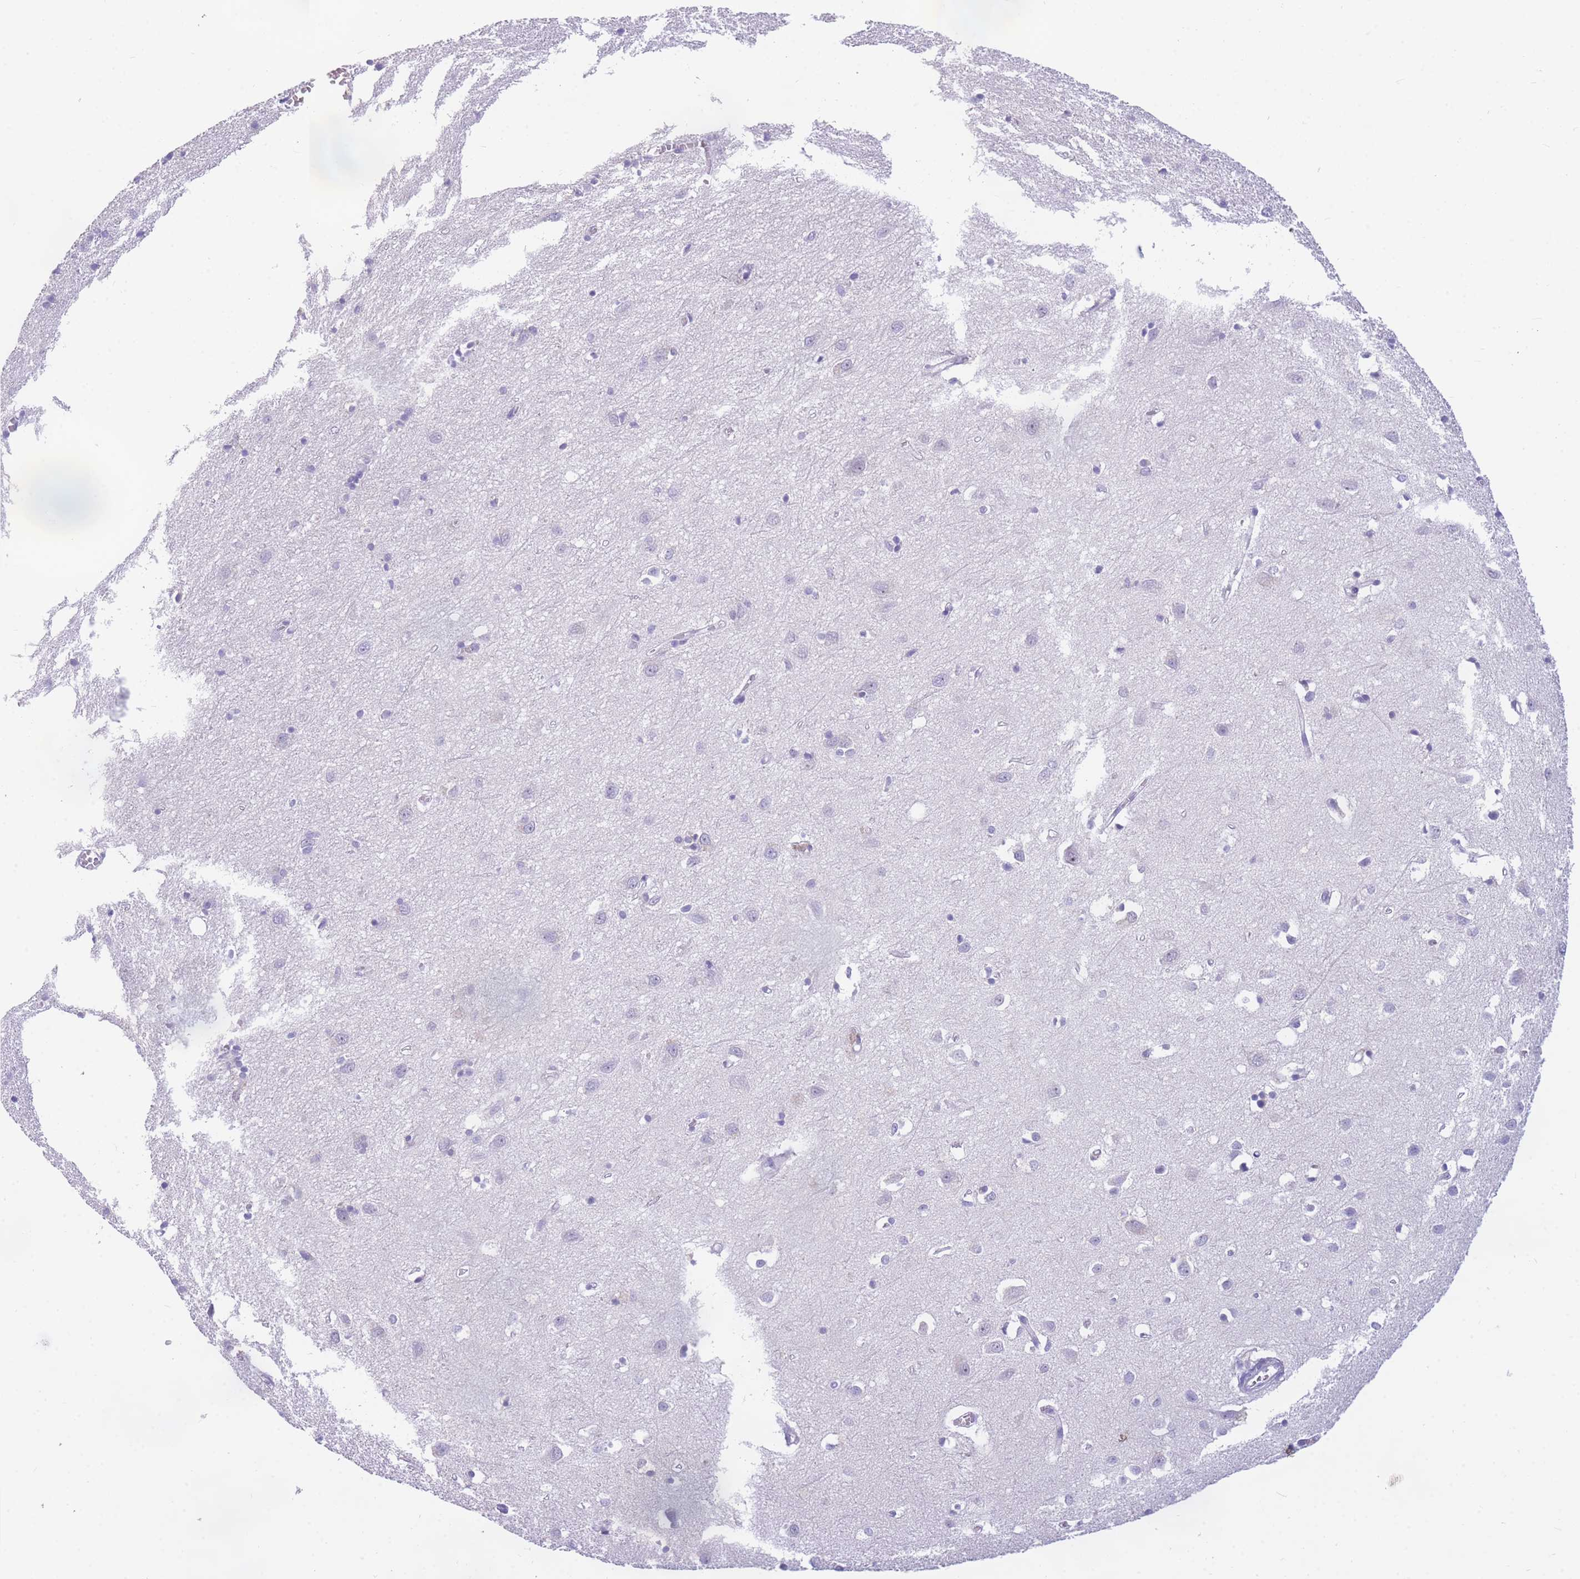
{"staining": {"intensity": "negative", "quantity": "none", "location": "none"}, "tissue": "cerebral cortex", "cell_type": "Endothelial cells", "image_type": "normal", "snomed": [{"axis": "morphology", "description": "Normal tissue, NOS"}, {"axis": "topography", "description": "Cerebral cortex"}], "caption": "Protein analysis of benign cerebral cortex shows no significant positivity in endothelial cells. The staining is performed using DAB (3,3'-diaminobenzidine) brown chromogen with nuclei counter-stained in using hematoxylin.", "gene": "DDX49", "patient": {"sex": "female", "age": 64}}